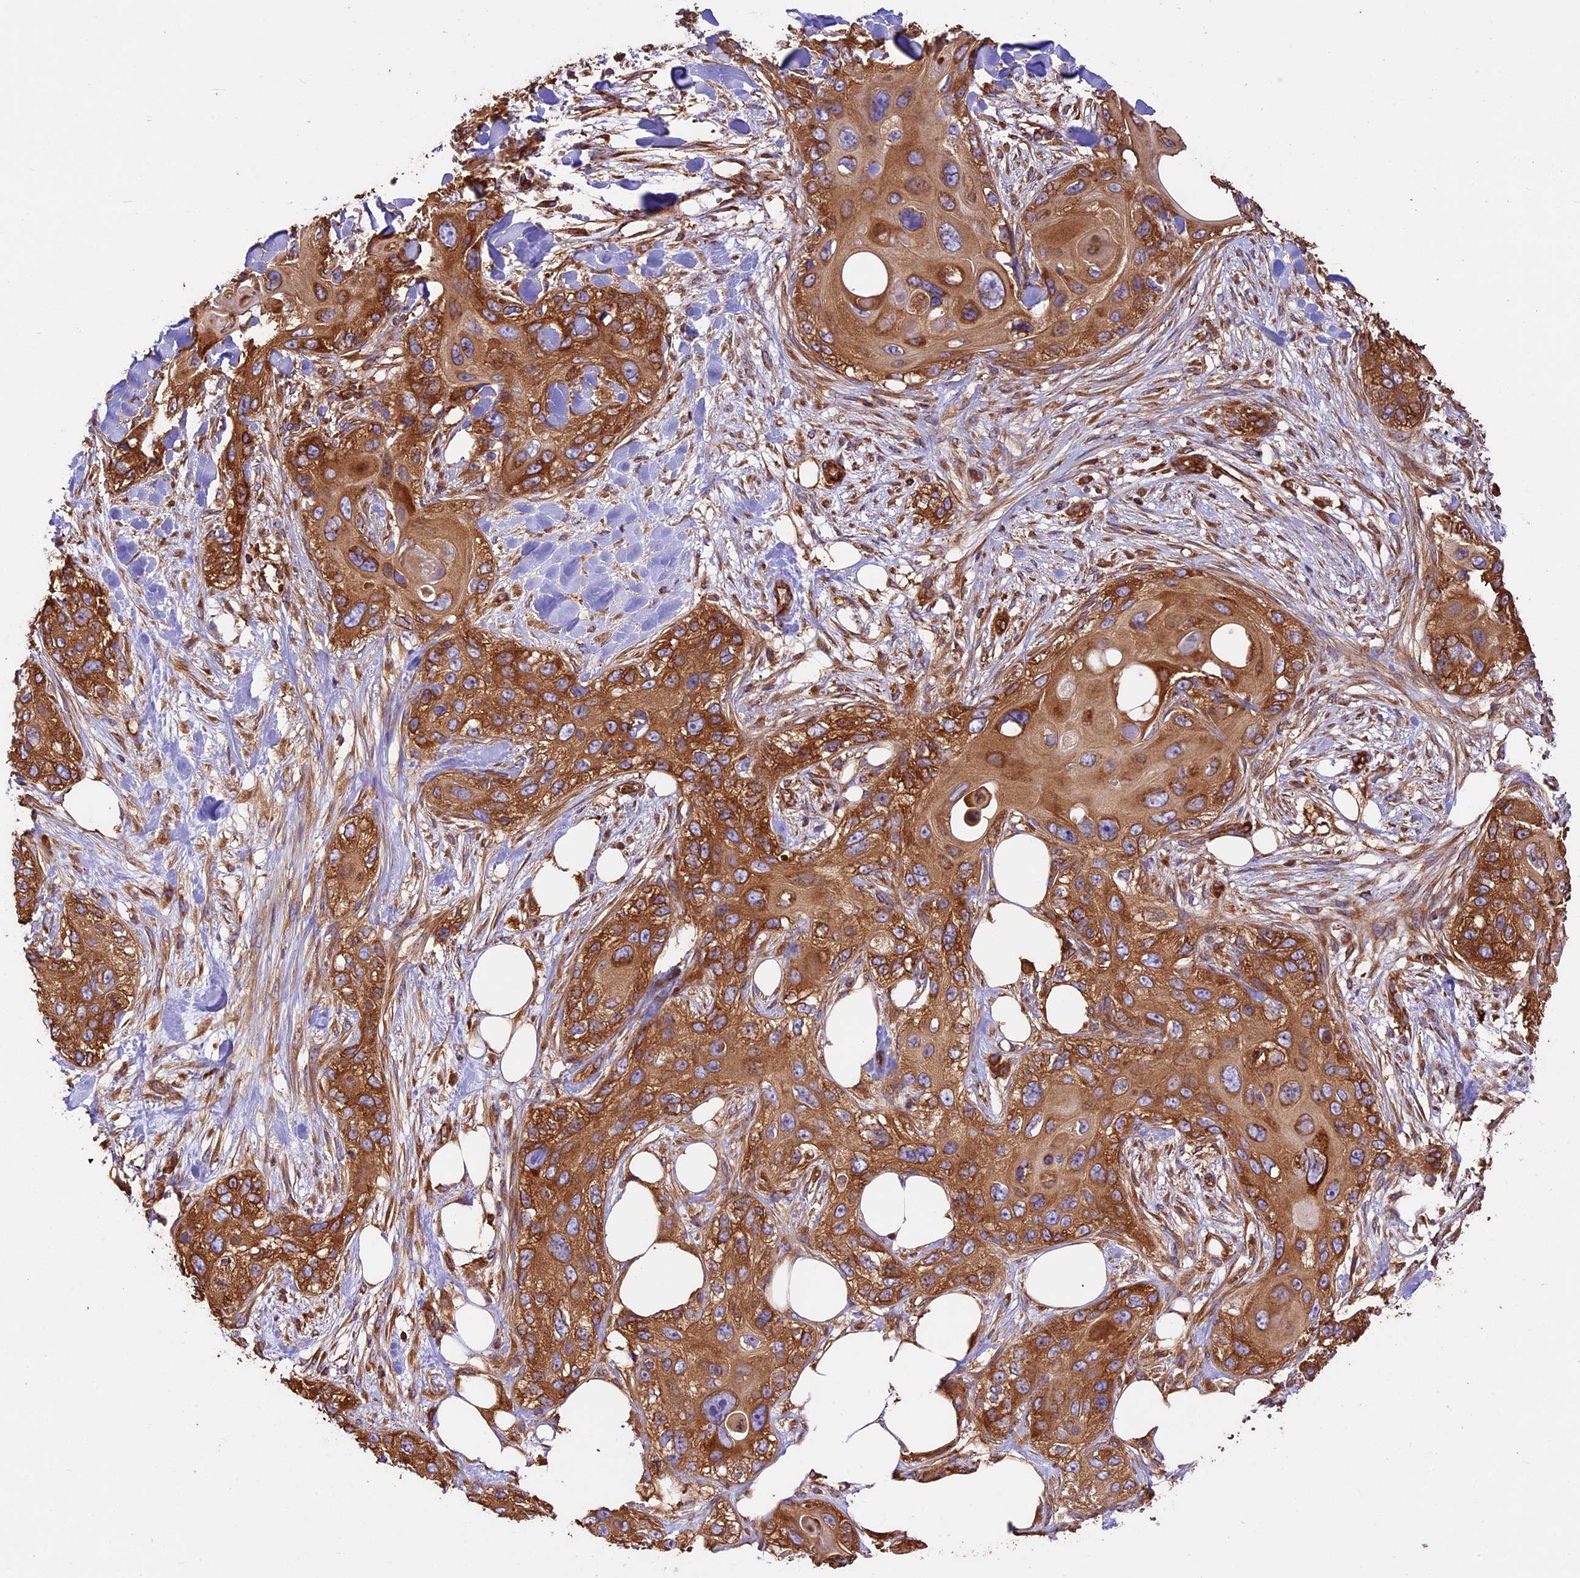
{"staining": {"intensity": "moderate", "quantity": ">75%", "location": "cytoplasmic/membranous"}, "tissue": "skin cancer", "cell_type": "Tumor cells", "image_type": "cancer", "snomed": [{"axis": "morphology", "description": "Normal tissue, NOS"}, {"axis": "morphology", "description": "Squamous cell carcinoma, NOS"}, {"axis": "topography", "description": "Skin"}], "caption": "IHC photomicrograph of human skin cancer stained for a protein (brown), which displays medium levels of moderate cytoplasmic/membranous positivity in about >75% of tumor cells.", "gene": "KARS1", "patient": {"sex": "male", "age": 72}}